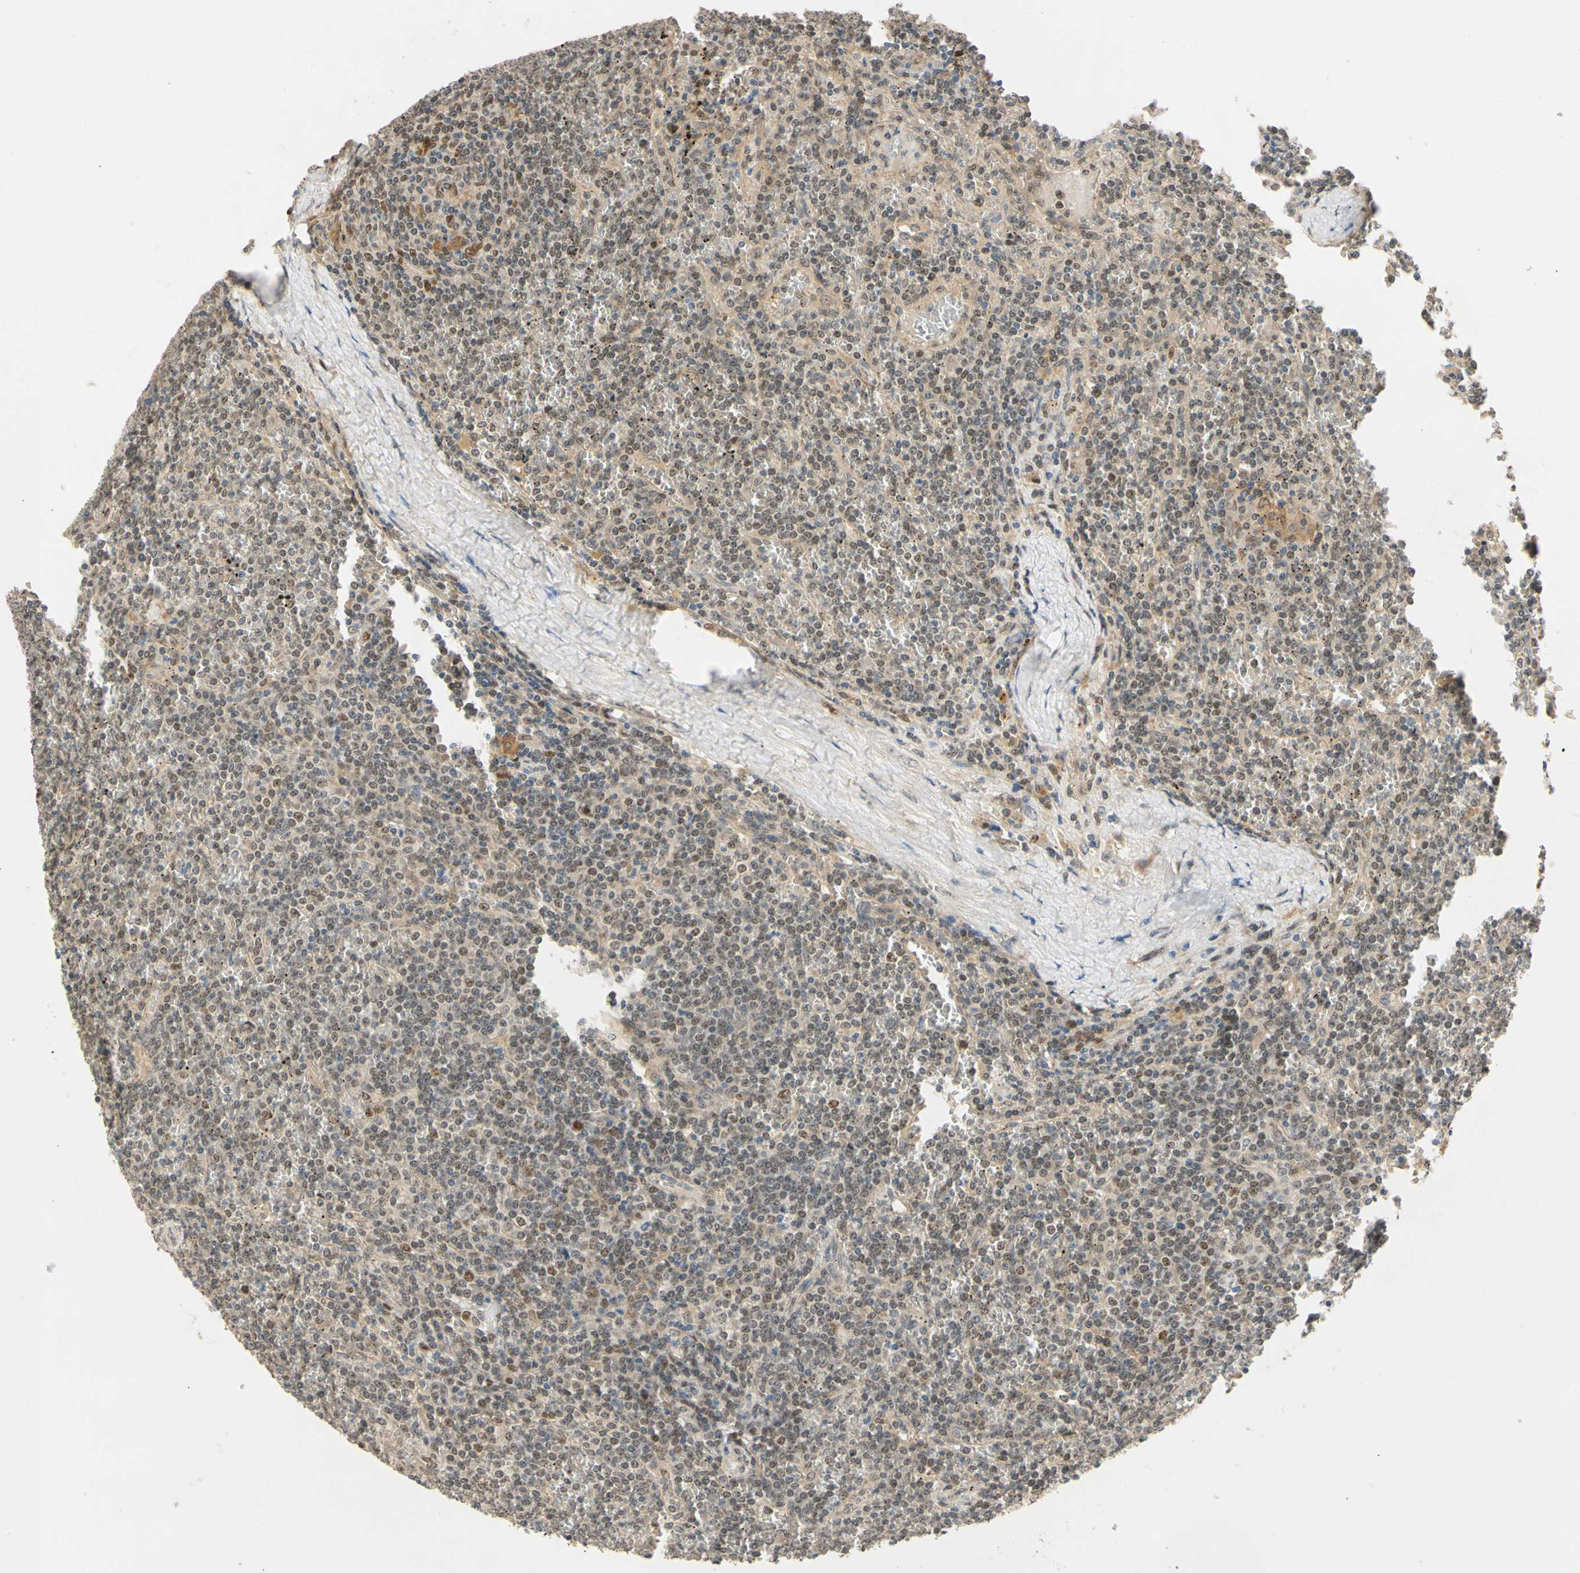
{"staining": {"intensity": "weak", "quantity": ">75%", "location": "cytoplasmic/membranous,nuclear"}, "tissue": "lymphoma", "cell_type": "Tumor cells", "image_type": "cancer", "snomed": [{"axis": "morphology", "description": "Malignant lymphoma, non-Hodgkin's type, Low grade"}, {"axis": "topography", "description": "Spleen"}], "caption": "Human lymphoma stained with a brown dye reveals weak cytoplasmic/membranous and nuclear positive staining in approximately >75% of tumor cells.", "gene": "RIOX2", "patient": {"sex": "female", "age": 19}}